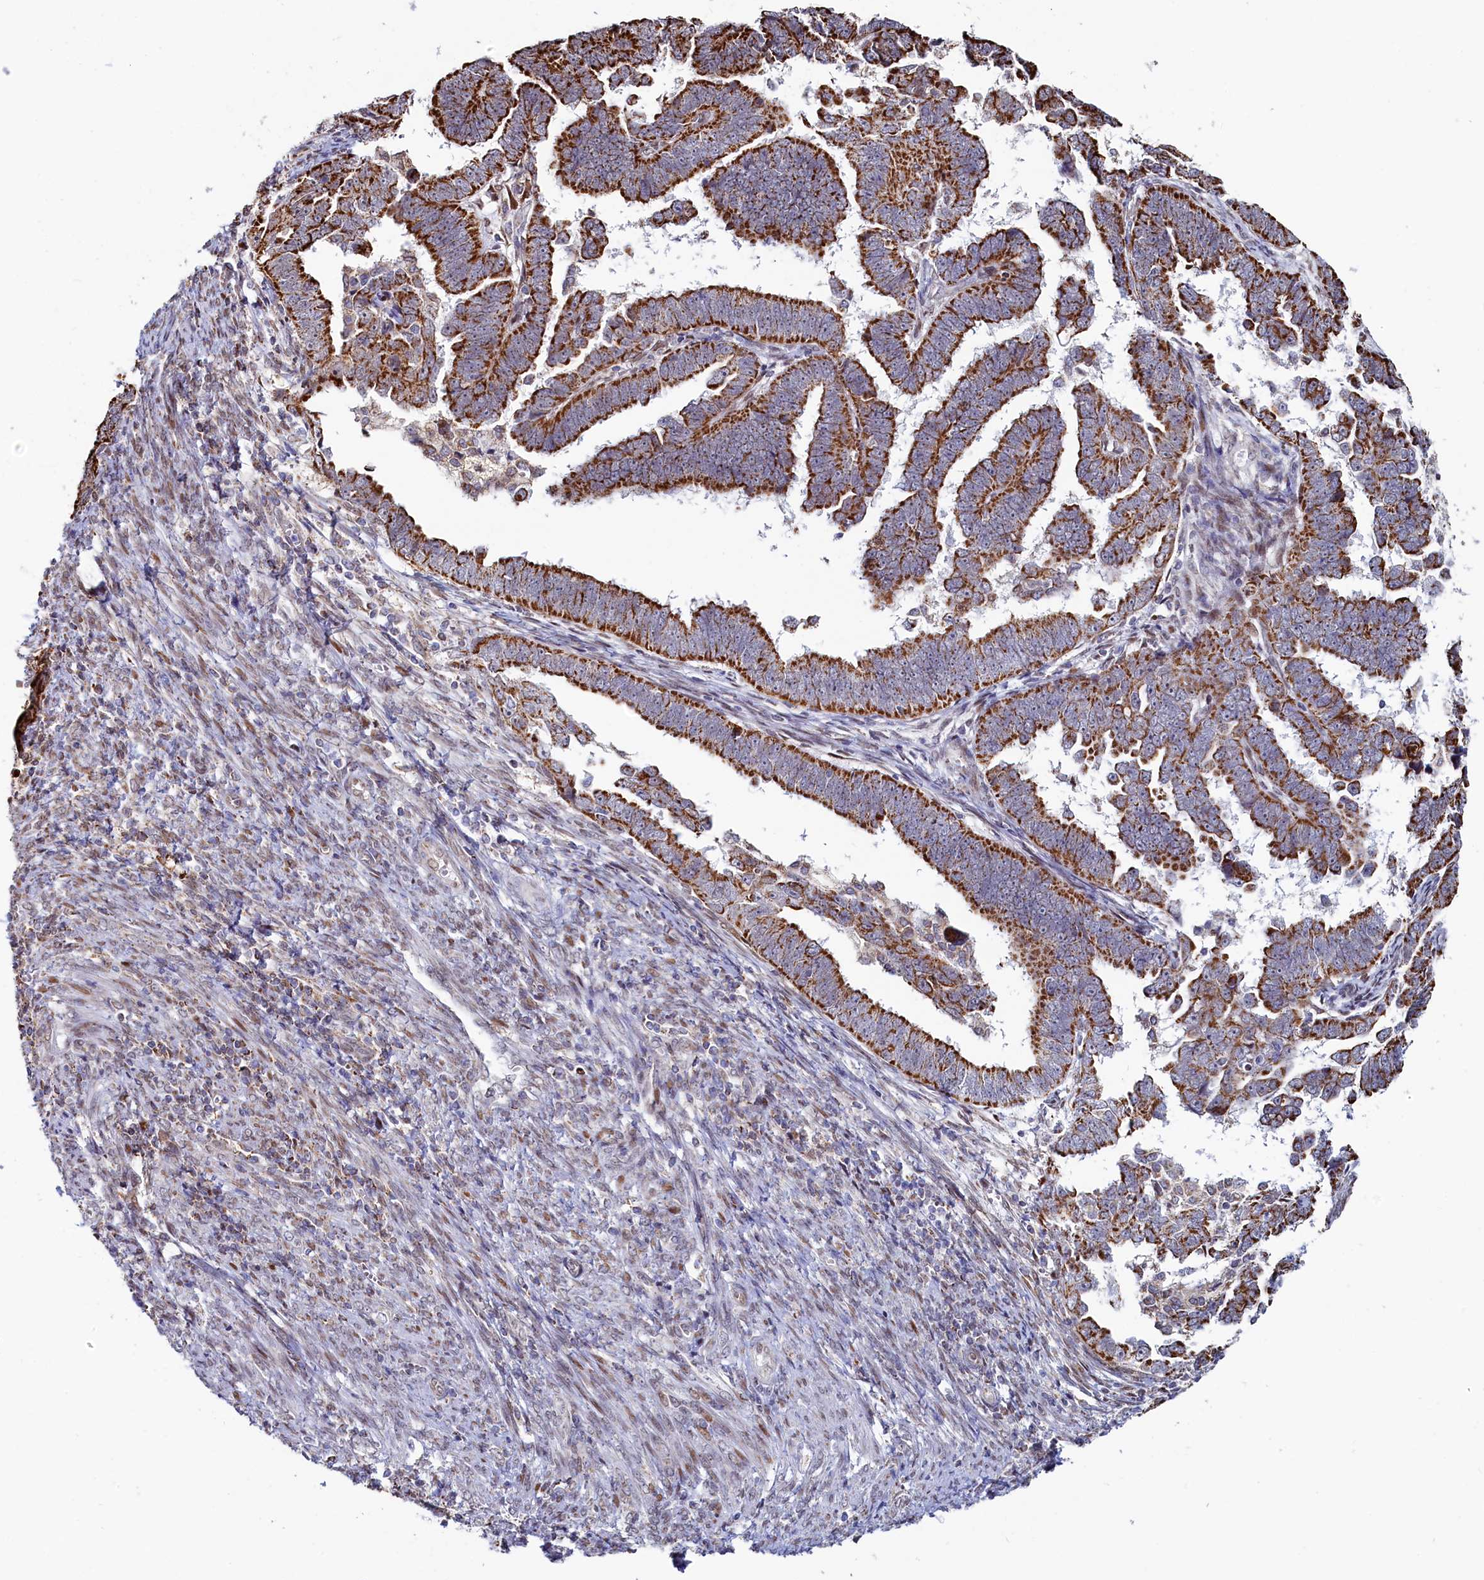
{"staining": {"intensity": "strong", "quantity": ">75%", "location": "cytoplasmic/membranous"}, "tissue": "endometrial cancer", "cell_type": "Tumor cells", "image_type": "cancer", "snomed": [{"axis": "morphology", "description": "Adenocarcinoma, NOS"}, {"axis": "topography", "description": "Endometrium"}], "caption": "Immunohistochemical staining of endometrial adenocarcinoma exhibits high levels of strong cytoplasmic/membranous protein positivity in approximately >75% of tumor cells.", "gene": "HDGFL3", "patient": {"sex": "female", "age": 75}}